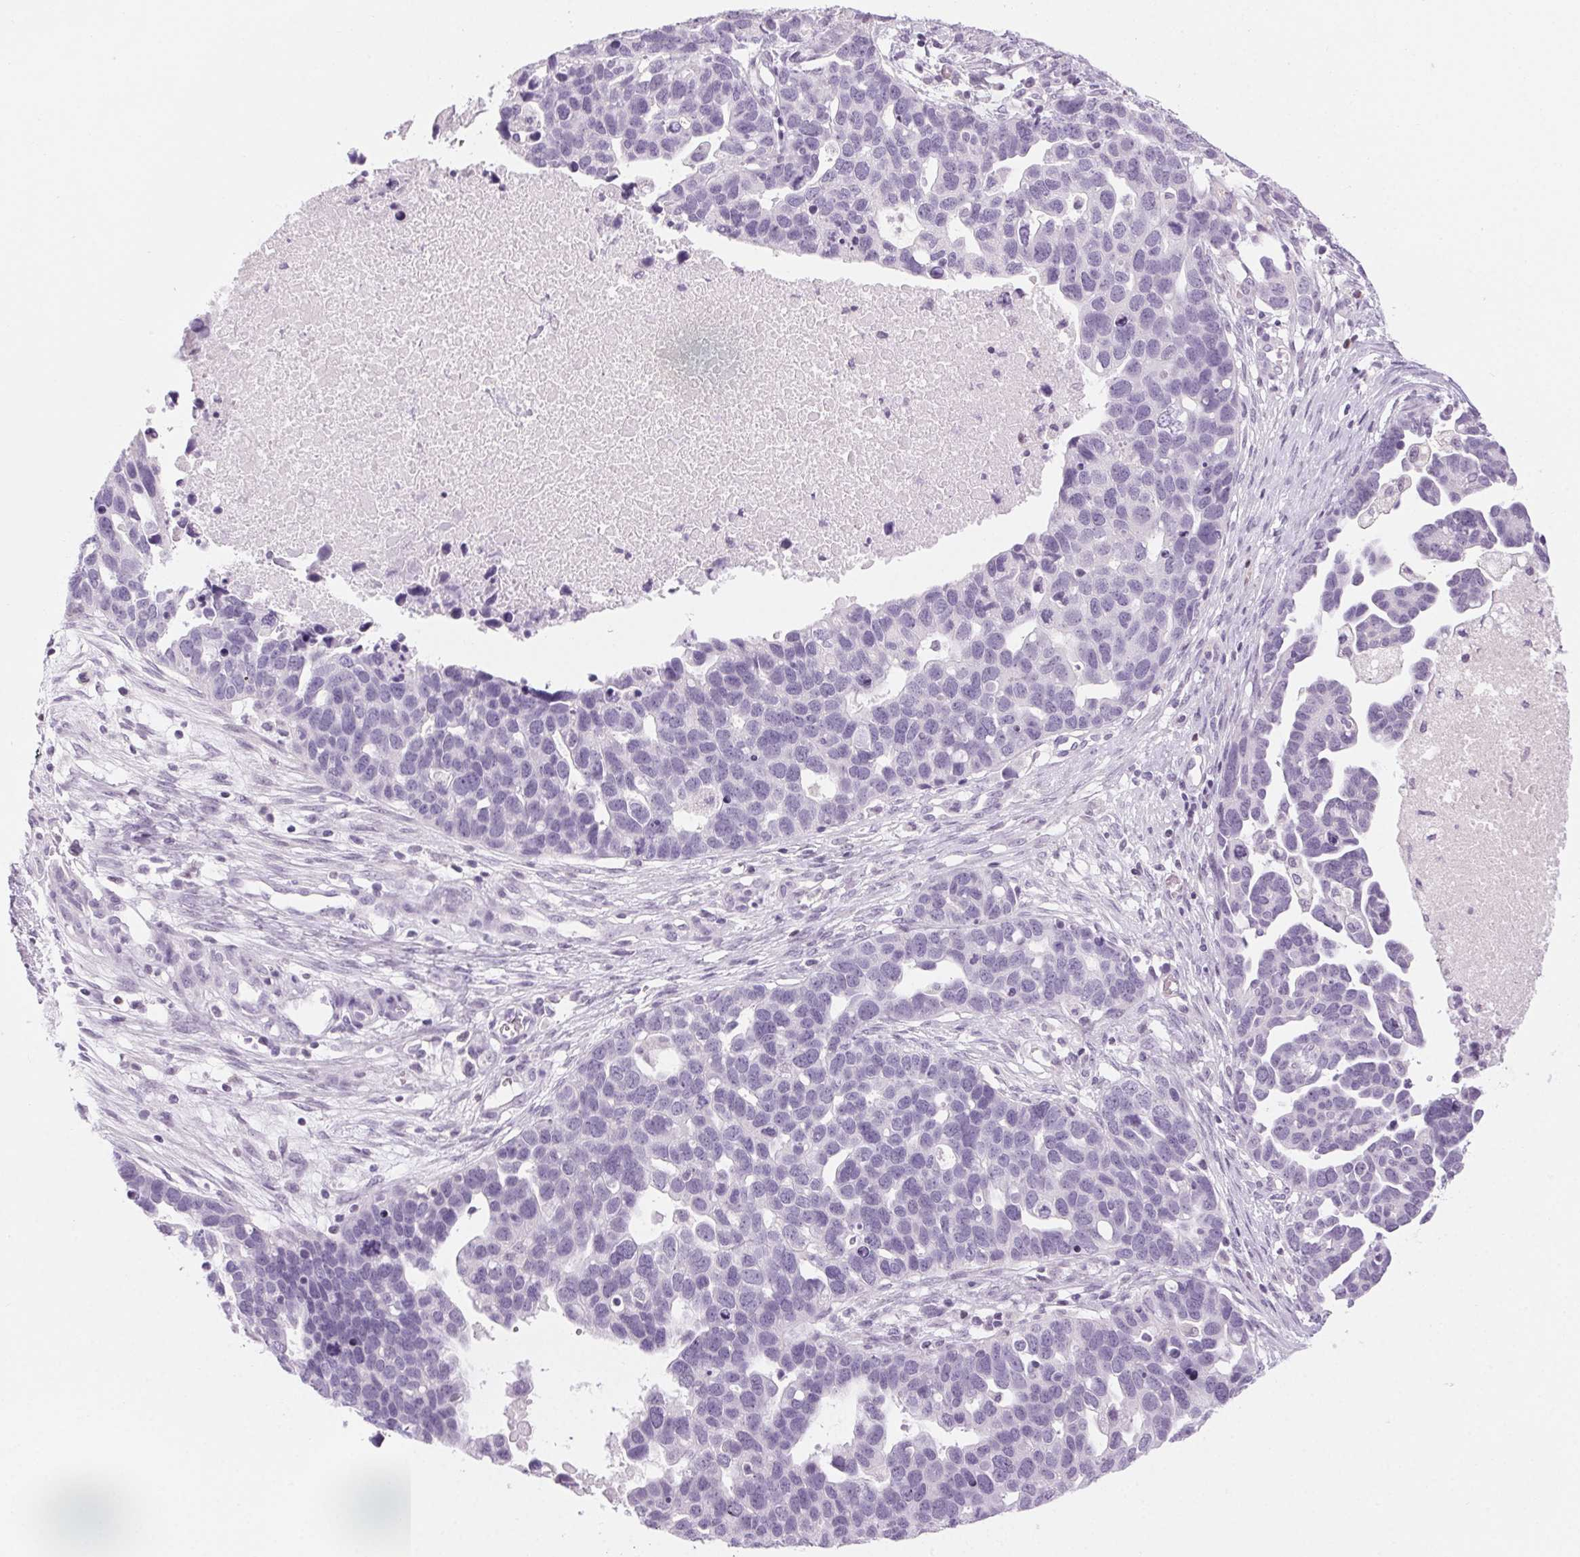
{"staining": {"intensity": "negative", "quantity": "none", "location": "none"}, "tissue": "ovarian cancer", "cell_type": "Tumor cells", "image_type": "cancer", "snomed": [{"axis": "morphology", "description": "Cystadenocarcinoma, serous, NOS"}, {"axis": "topography", "description": "Ovary"}], "caption": "Immunohistochemical staining of human ovarian cancer (serous cystadenocarcinoma) shows no significant positivity in tumor cells. (Brightfield microscopy of DAB (3,3'-diaminobenzidine) IHC at high magnification).", "gene": "SLC6A19", "patient": {"sex": "female", "age": 54}}